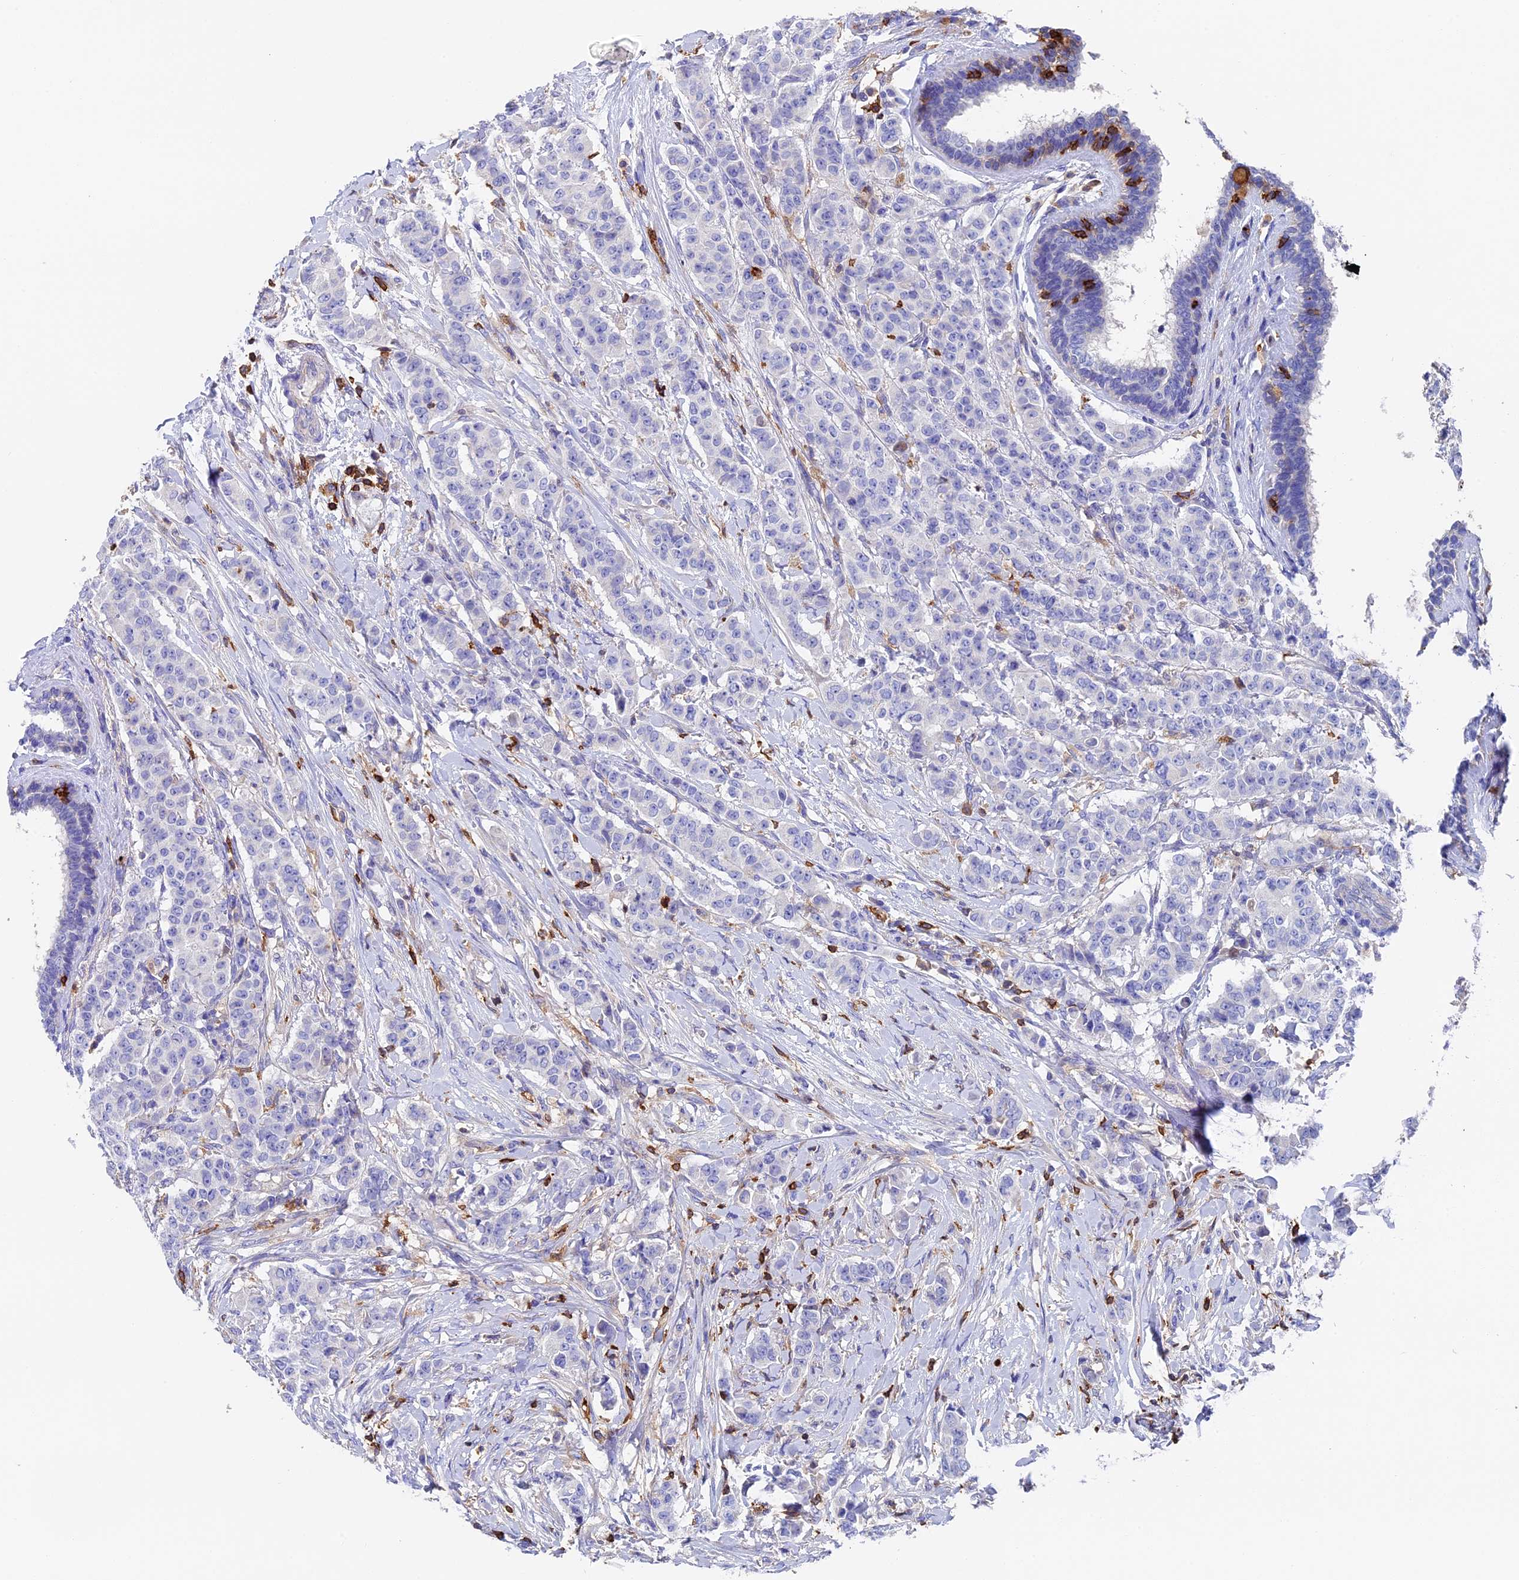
{"staining": {"intensity": "negative", "quantity": "none", "location": "none"}, "tissue": "breast cancer", "cell_type": "Tumor cells", "image_type": "cancer", "snomed": [{"axis": "morphology", "description": "Duct carcinoma"}, {"axis": "topography", "description": "Breast"}], "caption": "Breast invasive ductal carcinoma was stained to show a protein in brown. There is no significant positivity in tumor cells.", "gene": "ADAT1", "patient": {"sex": "female", "age": 40}}